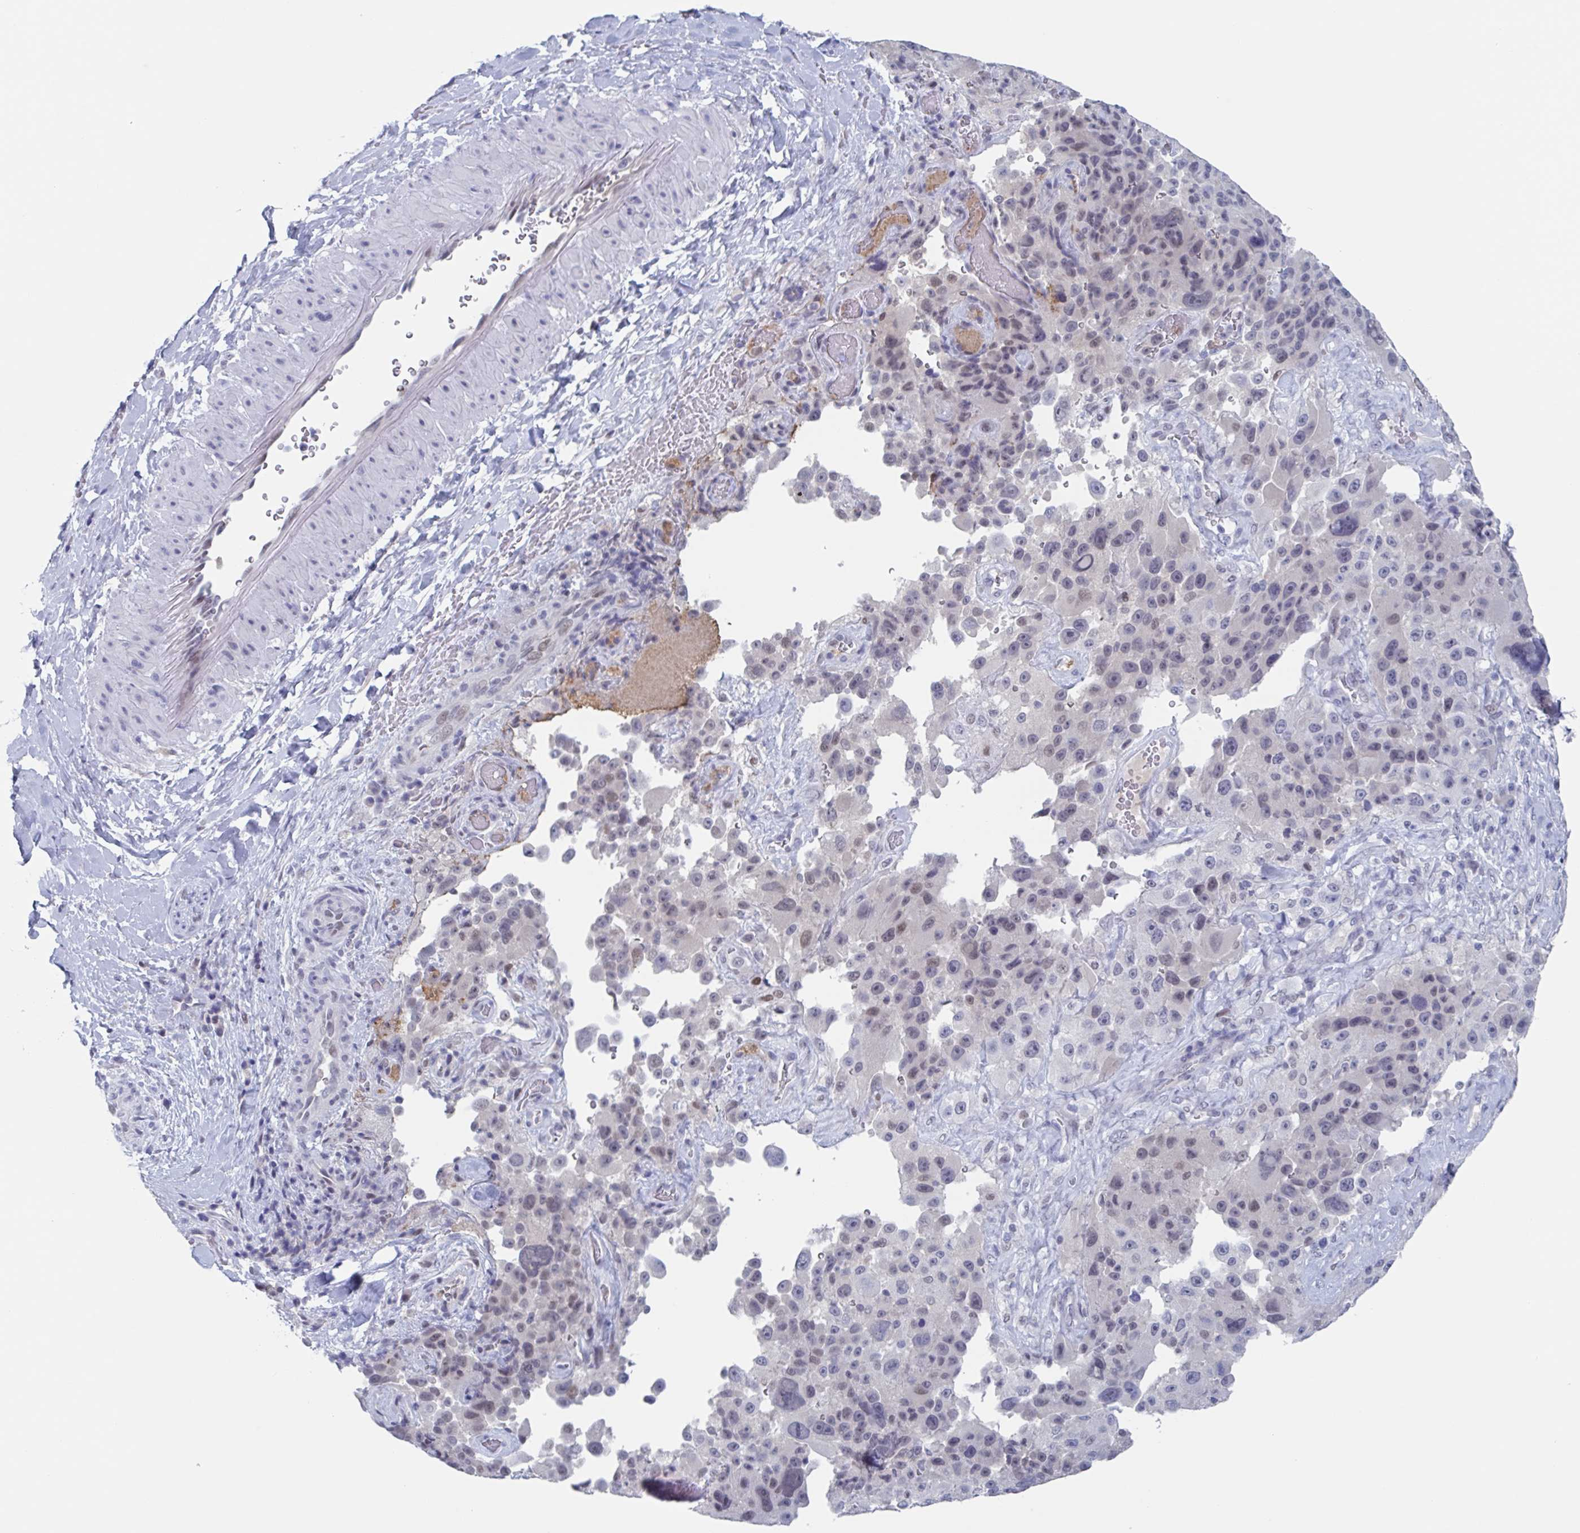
{"staining": {"intensity": "weak", "quantity": "<25%", "location": "nuclear"}, "tissue": "melanoma", "cell_type": "Tumor cells", "image_type": "cancer", "snomed": [{"axis": "morphology", "description": "Malignant melanoma, Metastatic site"}, {"axis": "topography", "description": "Lymph node"}], "caption": "Protein analysis of melanoma exhibits no significant expression in tumor cells.", "gene": "KDM4D", "patient": {"sex": "male", "age": 62}}